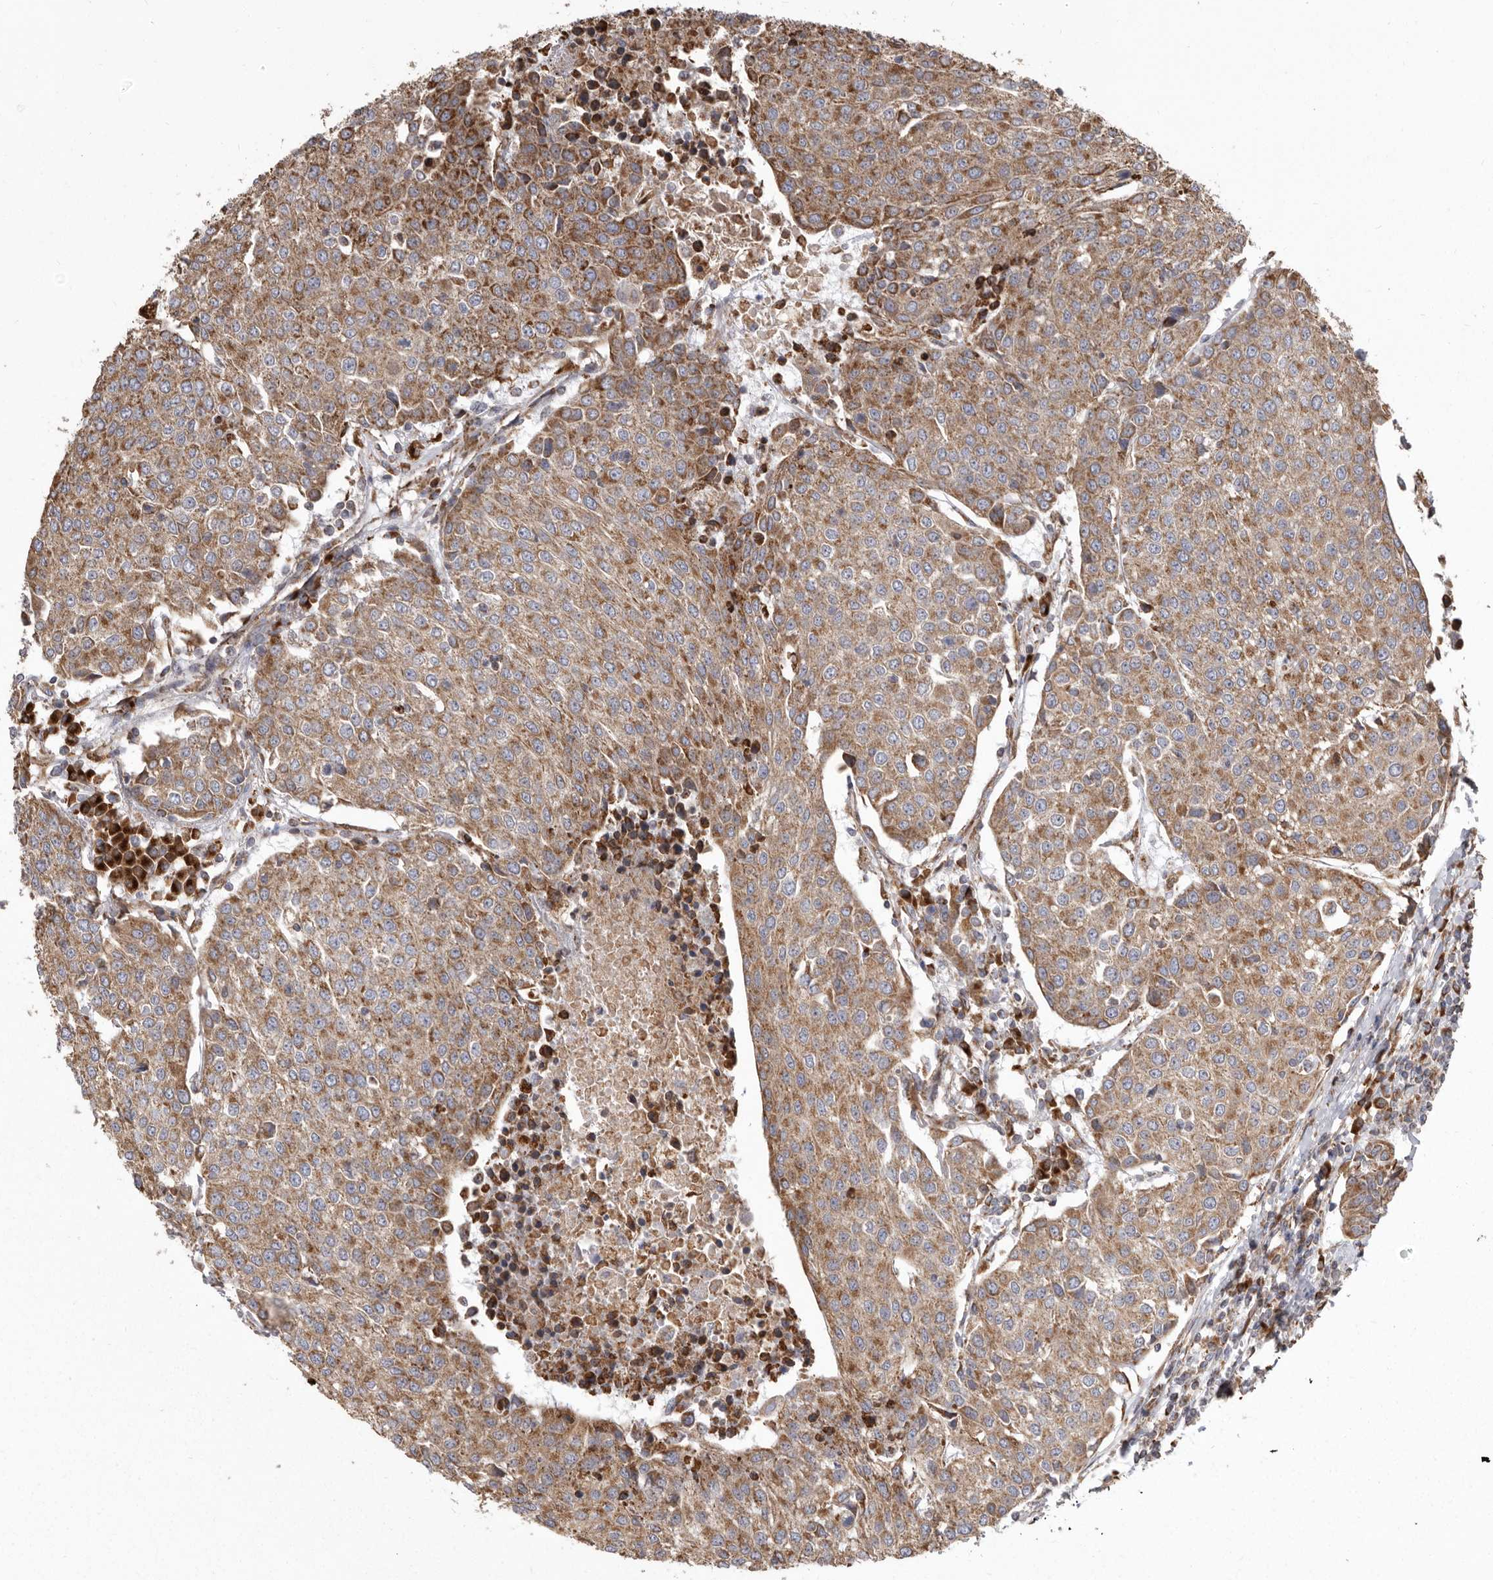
{"staining": {"intensity": "moderate", "quantity": ">75%", "location": "cytoplasmic/membranous"}, "tissue": "urothelial cancer", "cell_type": "Tumor cells", "image_type": "cancer", "snomed": [{"axis": "morphology", "description": "Urothelial carcinoma, High grade"}, {"axis": "topography", "description": "Urinary bladder"}], "caption": "A photomicrograph of urothelial cancer stained for a protein demonstrates moderate cytoplasmic/membranous brown staining in tumor cells. The staining was performed using DAB (3,3'-diaminobenzidine), with brown indicating positive protein expression. Nuclei are stained blue with hematoxylin.", "gene": "CDK5RAP3", "patient": {"sex": "female", "age": 85}}